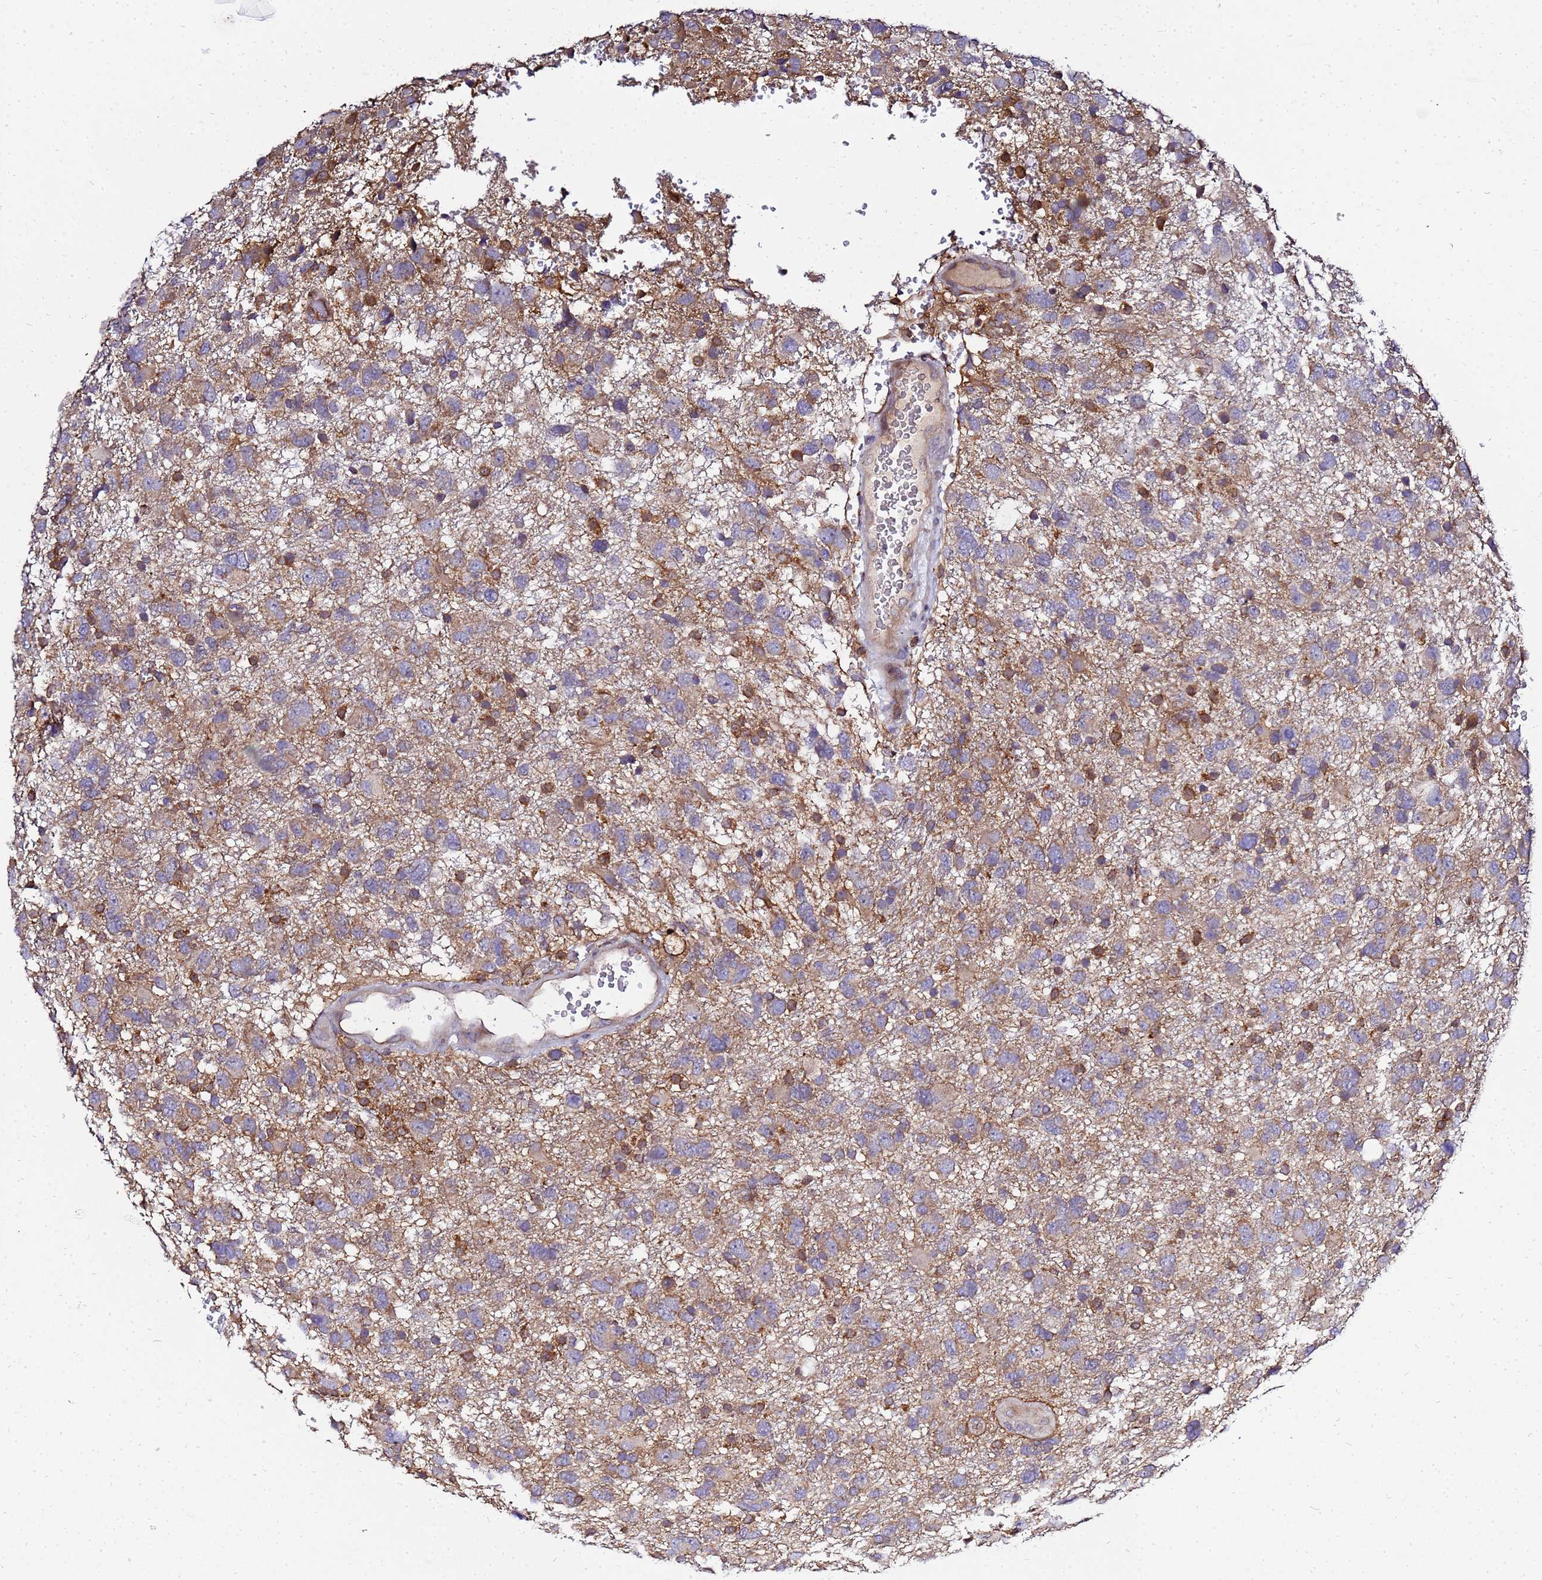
{"staining": {"intensity": "weak", "quantity": "25%-75%", "location": "cytoplasmic/membranous"}, "tissue": "glioma", "cell_type": "Tumor cells", "image_type": "cancer", "snomed": [{"axis": "morphology", "description": "Glioma, malignant, High grade"}, {"axis": "topography", "description": "Brain"}], "caption": "A low amount of weak cytoplasmic/membranous expression is identified in approximately 25%-75% of tumor cells in glioma tissue. The staining is performed using DAB brown chromogen to label protein expression. The nuclei are counter-stained blue using hematoxylin.", "gene": "ADPGK", "patient": {"sex": "male", "age": 61}}